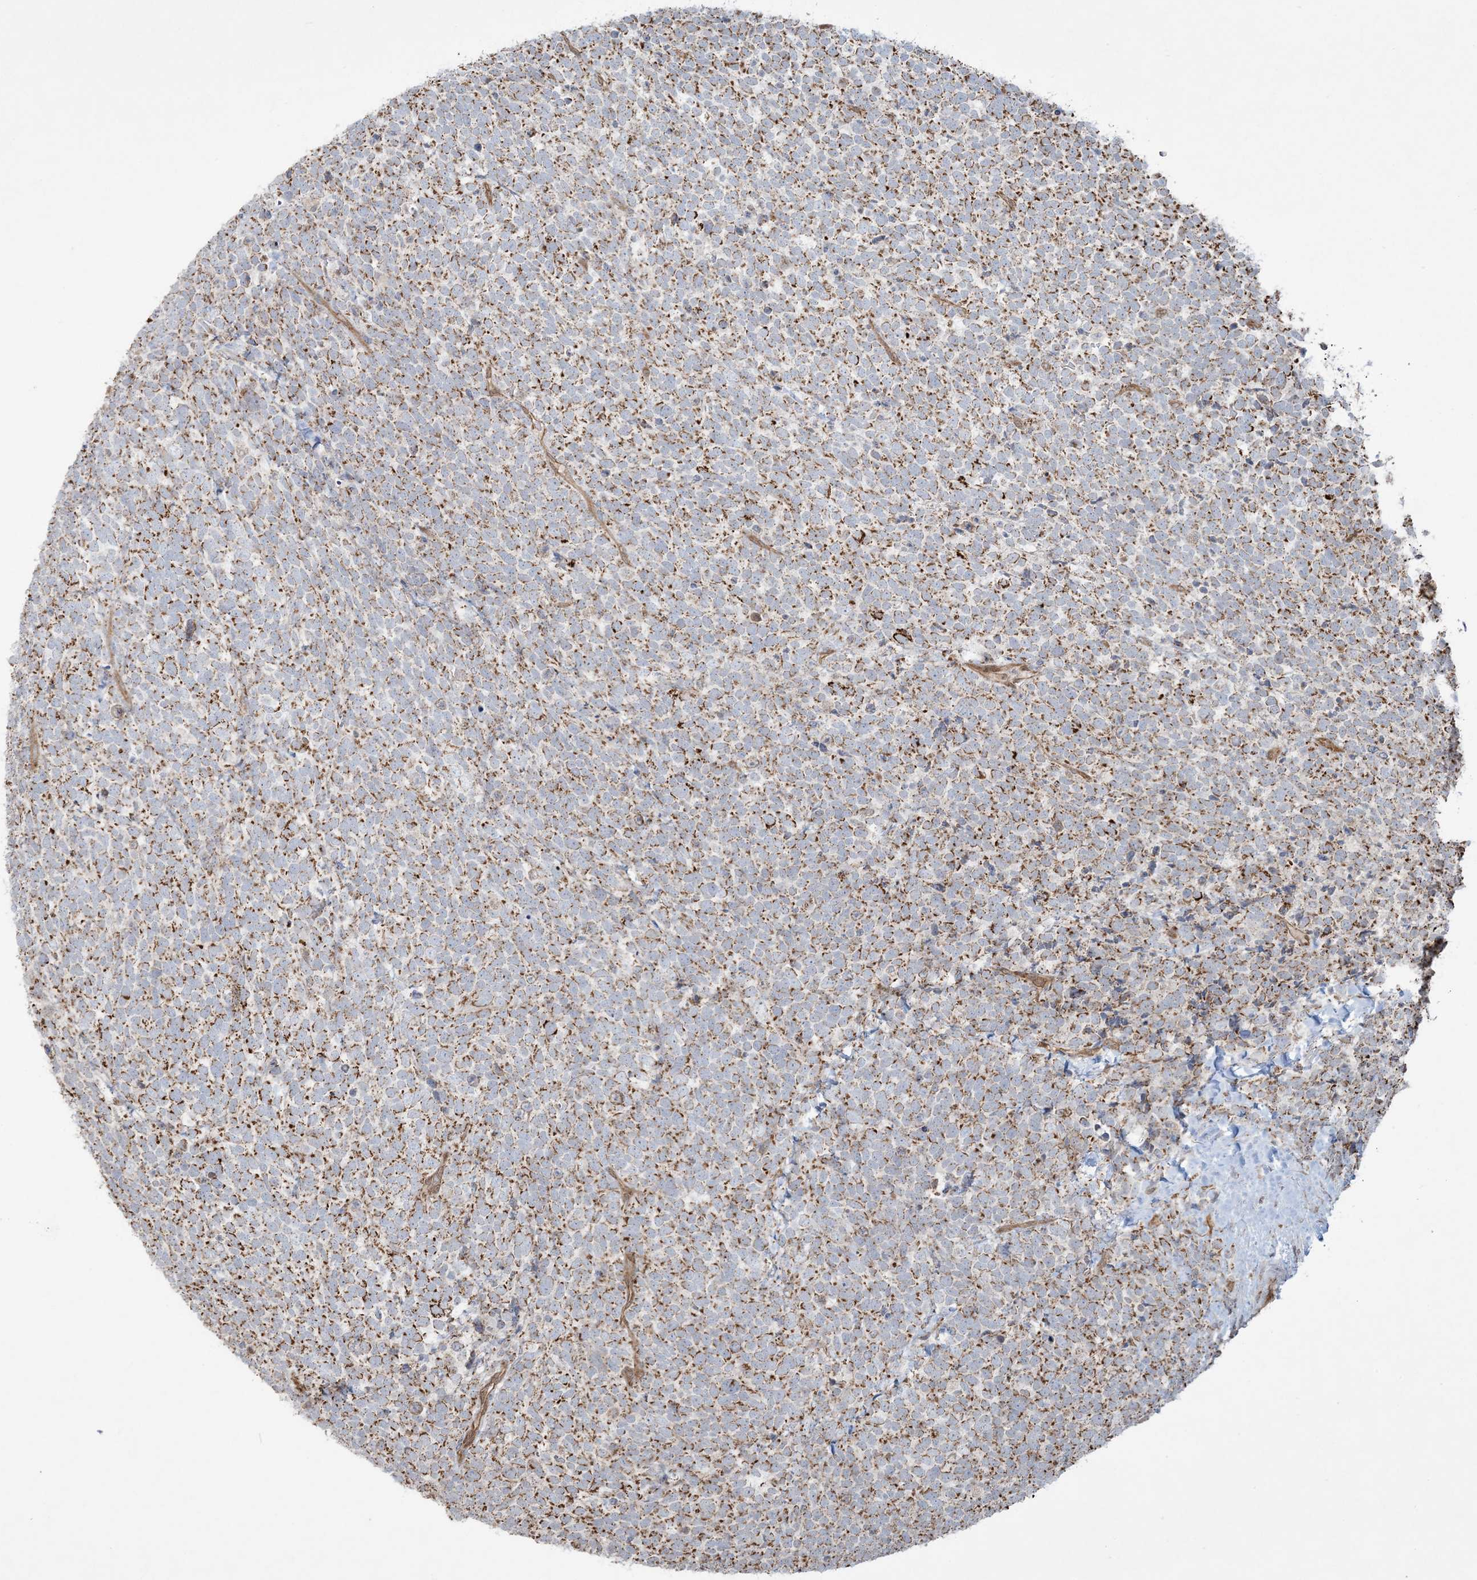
{"staining": {"intensity": "moderate", "quantity": ">75%", "location": "cytoplasmic/membranous"}, "tissue": "urothelial cancer", "cell_type": "Tumor cells", "image_type": "cancer", "snomed": [{"axis": "morphology", "description": "Urothelial carcinoma, High grade"}, {"axis": "topography", "description": "Urinary bladder"}], "caption": "A histopathology image of high-grade urothelial carcinoma stained for a protein shows moderate cytoplasmic/membranous brown staining in tumor cells.", "gene": "PPM1F", "patient": {"sex": "female", "age": 82}}